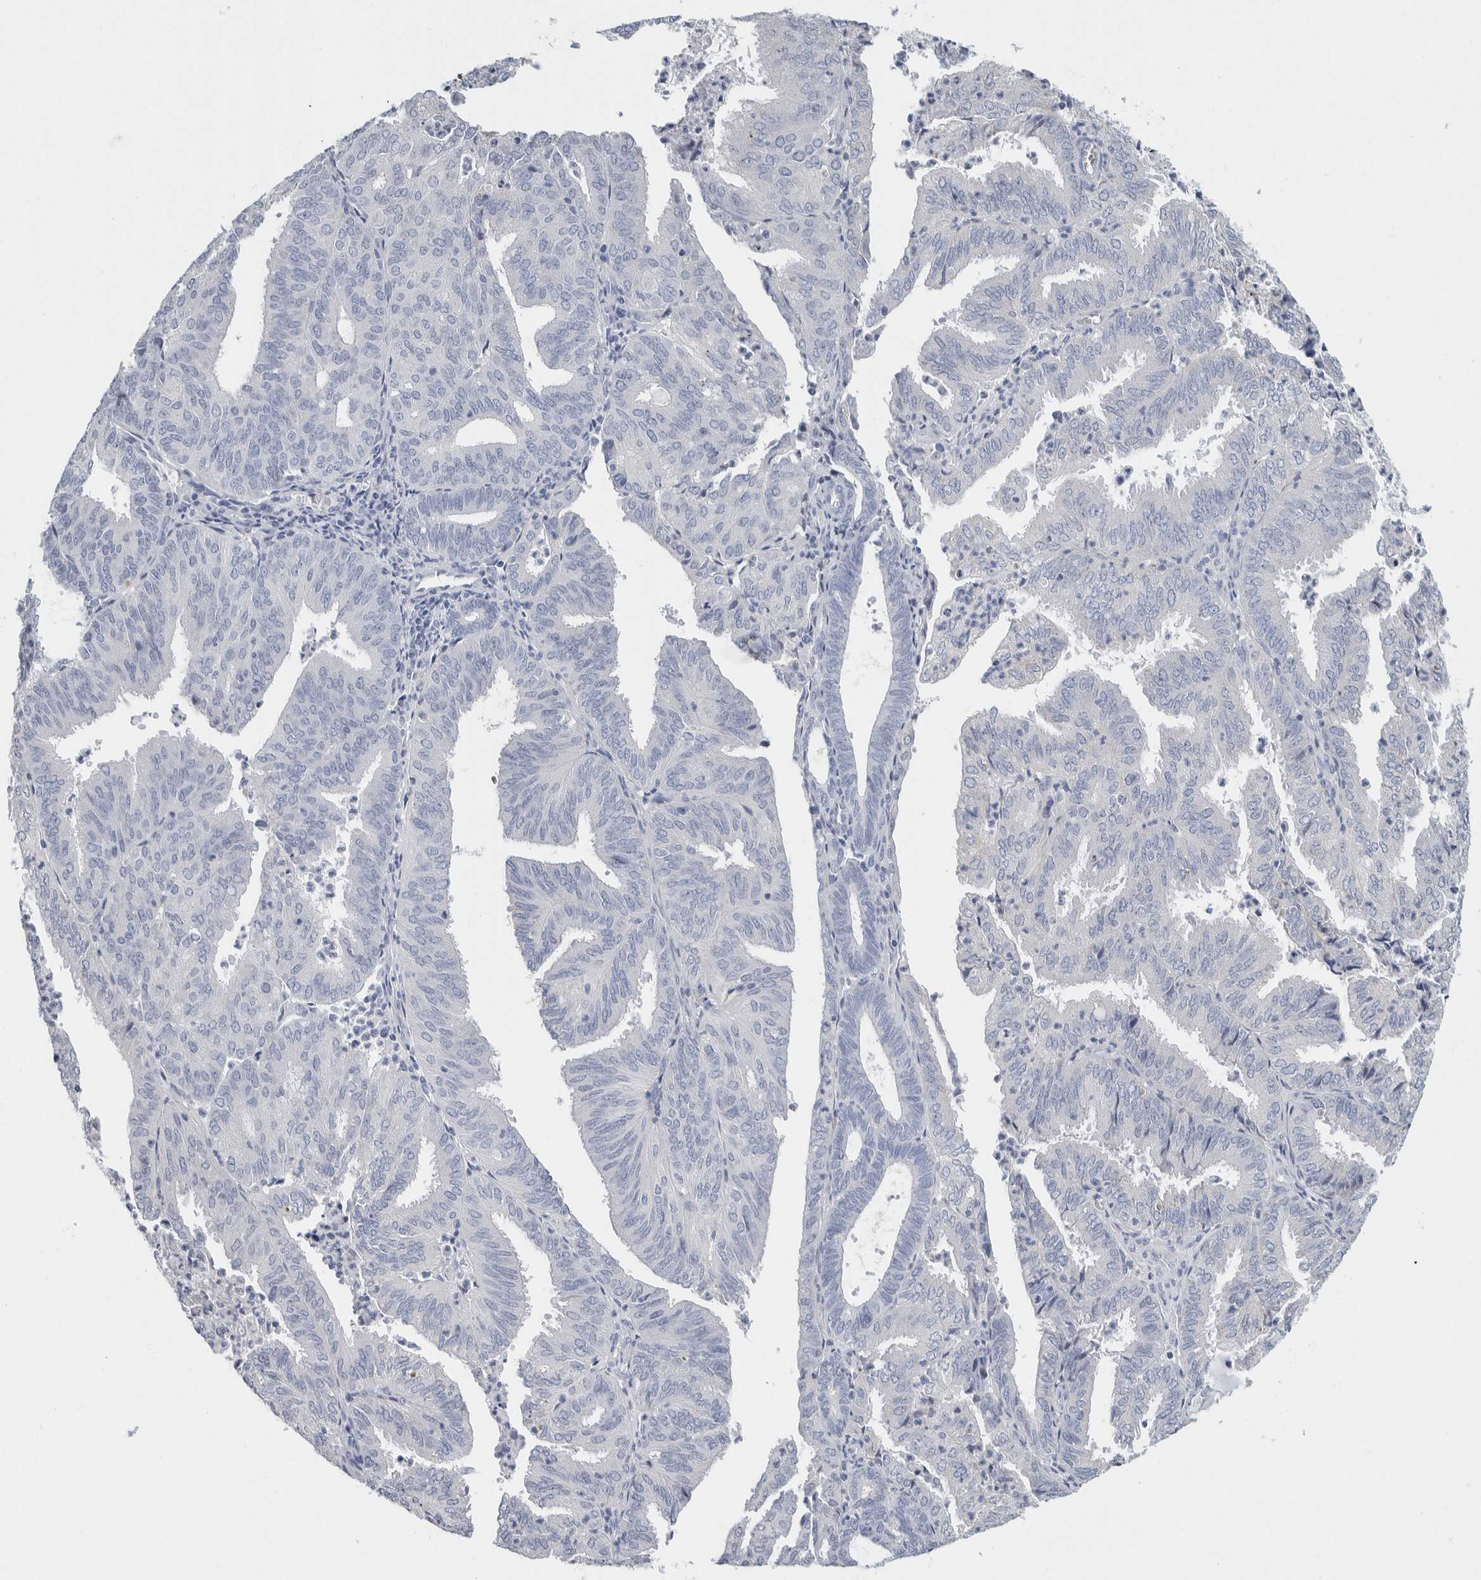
{"staining": {"intensity": "negative", "quantity": "none", "location": "none"}, "tissue": "endometrial cancer", "cell_type": "Tumor cells", "image_type": "cancer", "snomed": [{"axis": "morphology", "description": "Adenocarcinoma, NOS"}, {"axis": "topography", "description": "Uterus"}], "caption": "DAB immunohistochemical staining of endometrial cancer (adenocarcinoma) demonstrates no significant positivity in tumor cells. (DAB IHC visualized using brightfield microscopy, high magnification).", "gene": "SCN2A", "patient": {"sex": "female", "age": 60}}